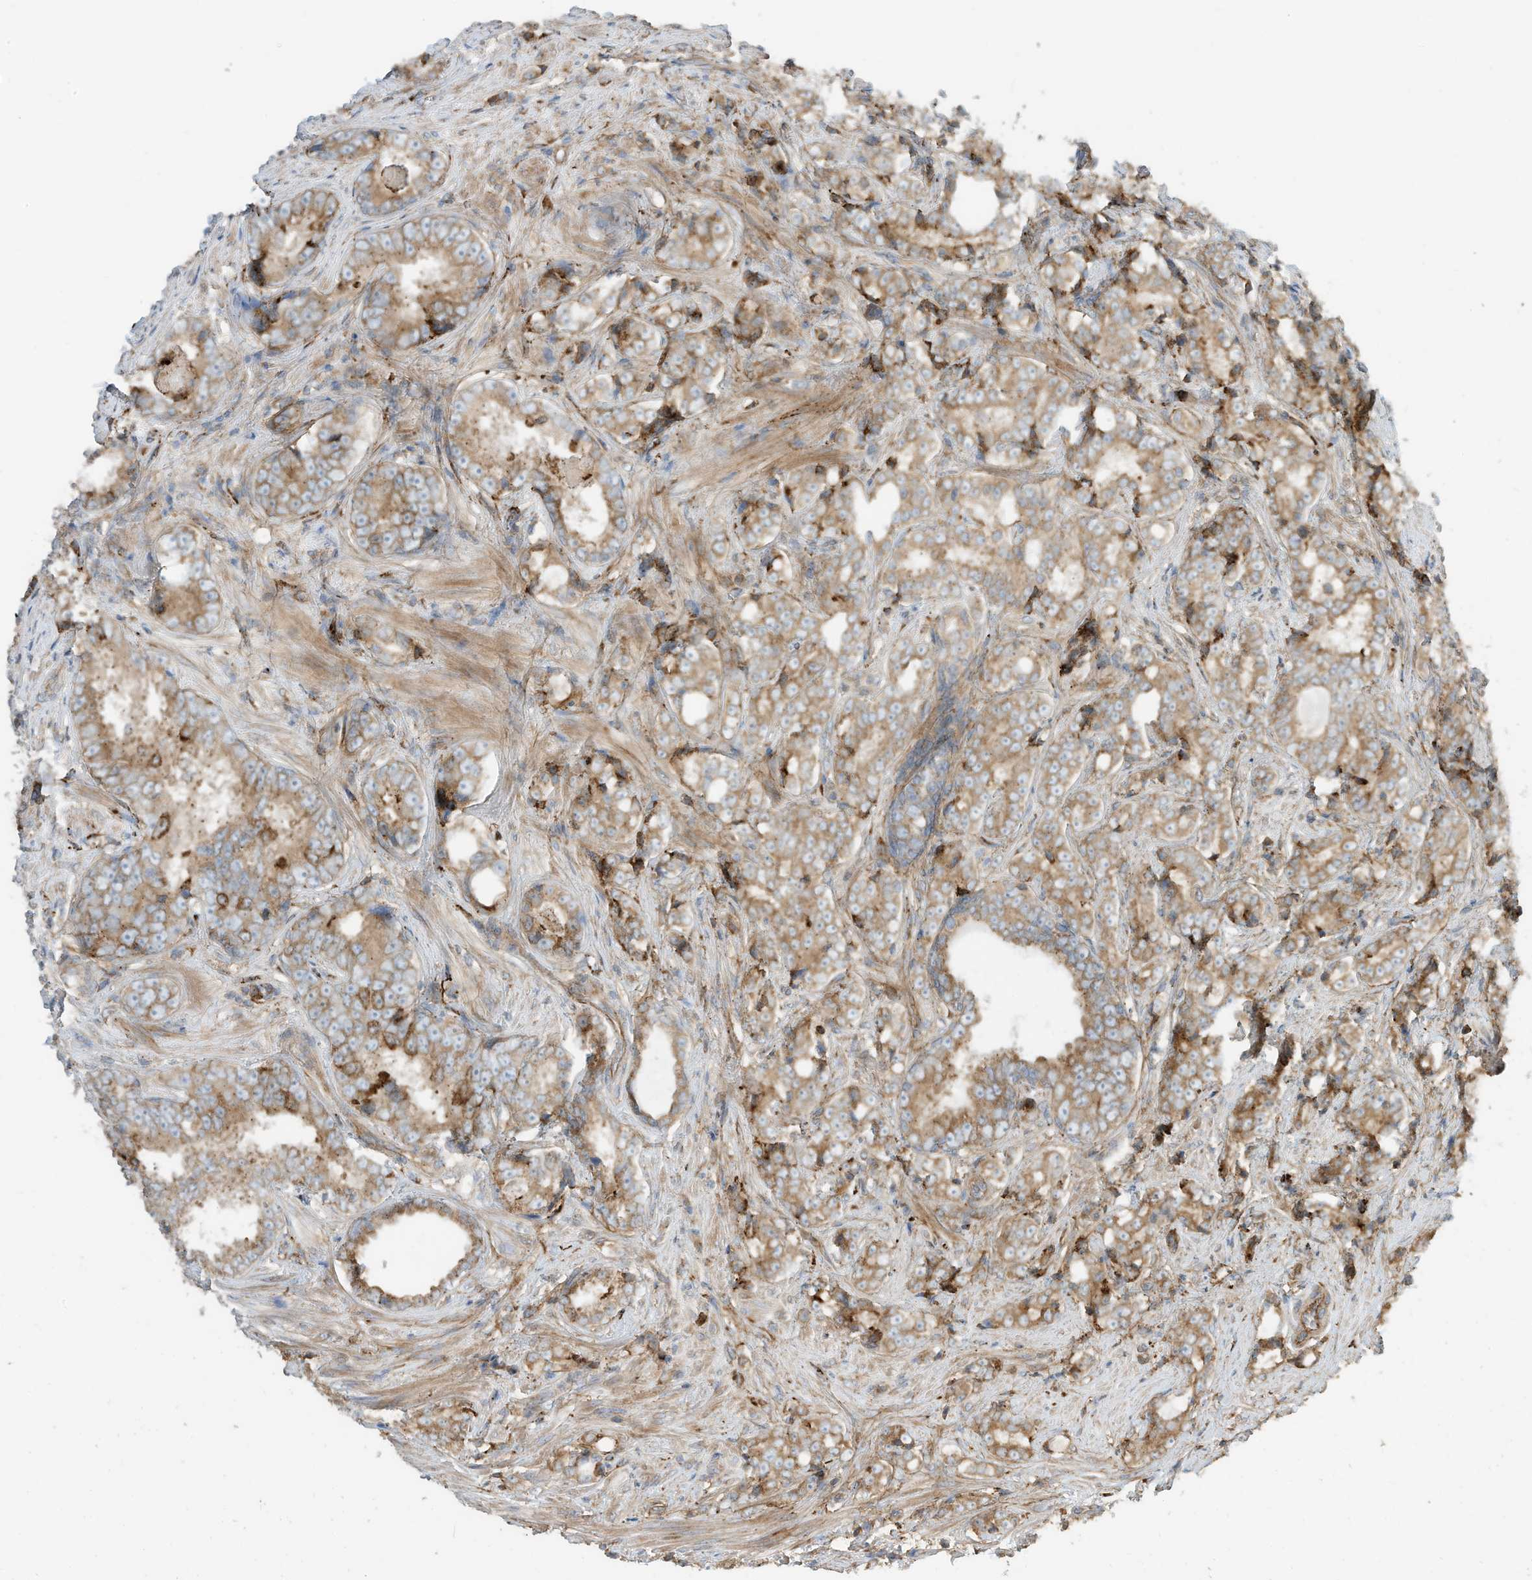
{"staining": {"intensity": "moderate", "quantity": ">75%", "location": "cytoplasmic/membranous"}, "tissue": "prostate cancer", "cell_type": "Tumor cells", "image_type": "cancer", "snomed": [{"axis": "morphology", "description": "Adenocarcinoma, High grade"}, {"axis": "topography", "description": "Prostate"}], "caption": "High-magnification brightfield microscopy of high-grade adenocarcinoma (prostate) stained with DAB (brown) and counterstained with hematoxylin (blue). tumor cells exhibit moderate cytoplasmic/membranous expression is seen in approximately>75% of cells.", "gene": "TRNAU1AP", "patient": {"sex": "male", "age": 66}}